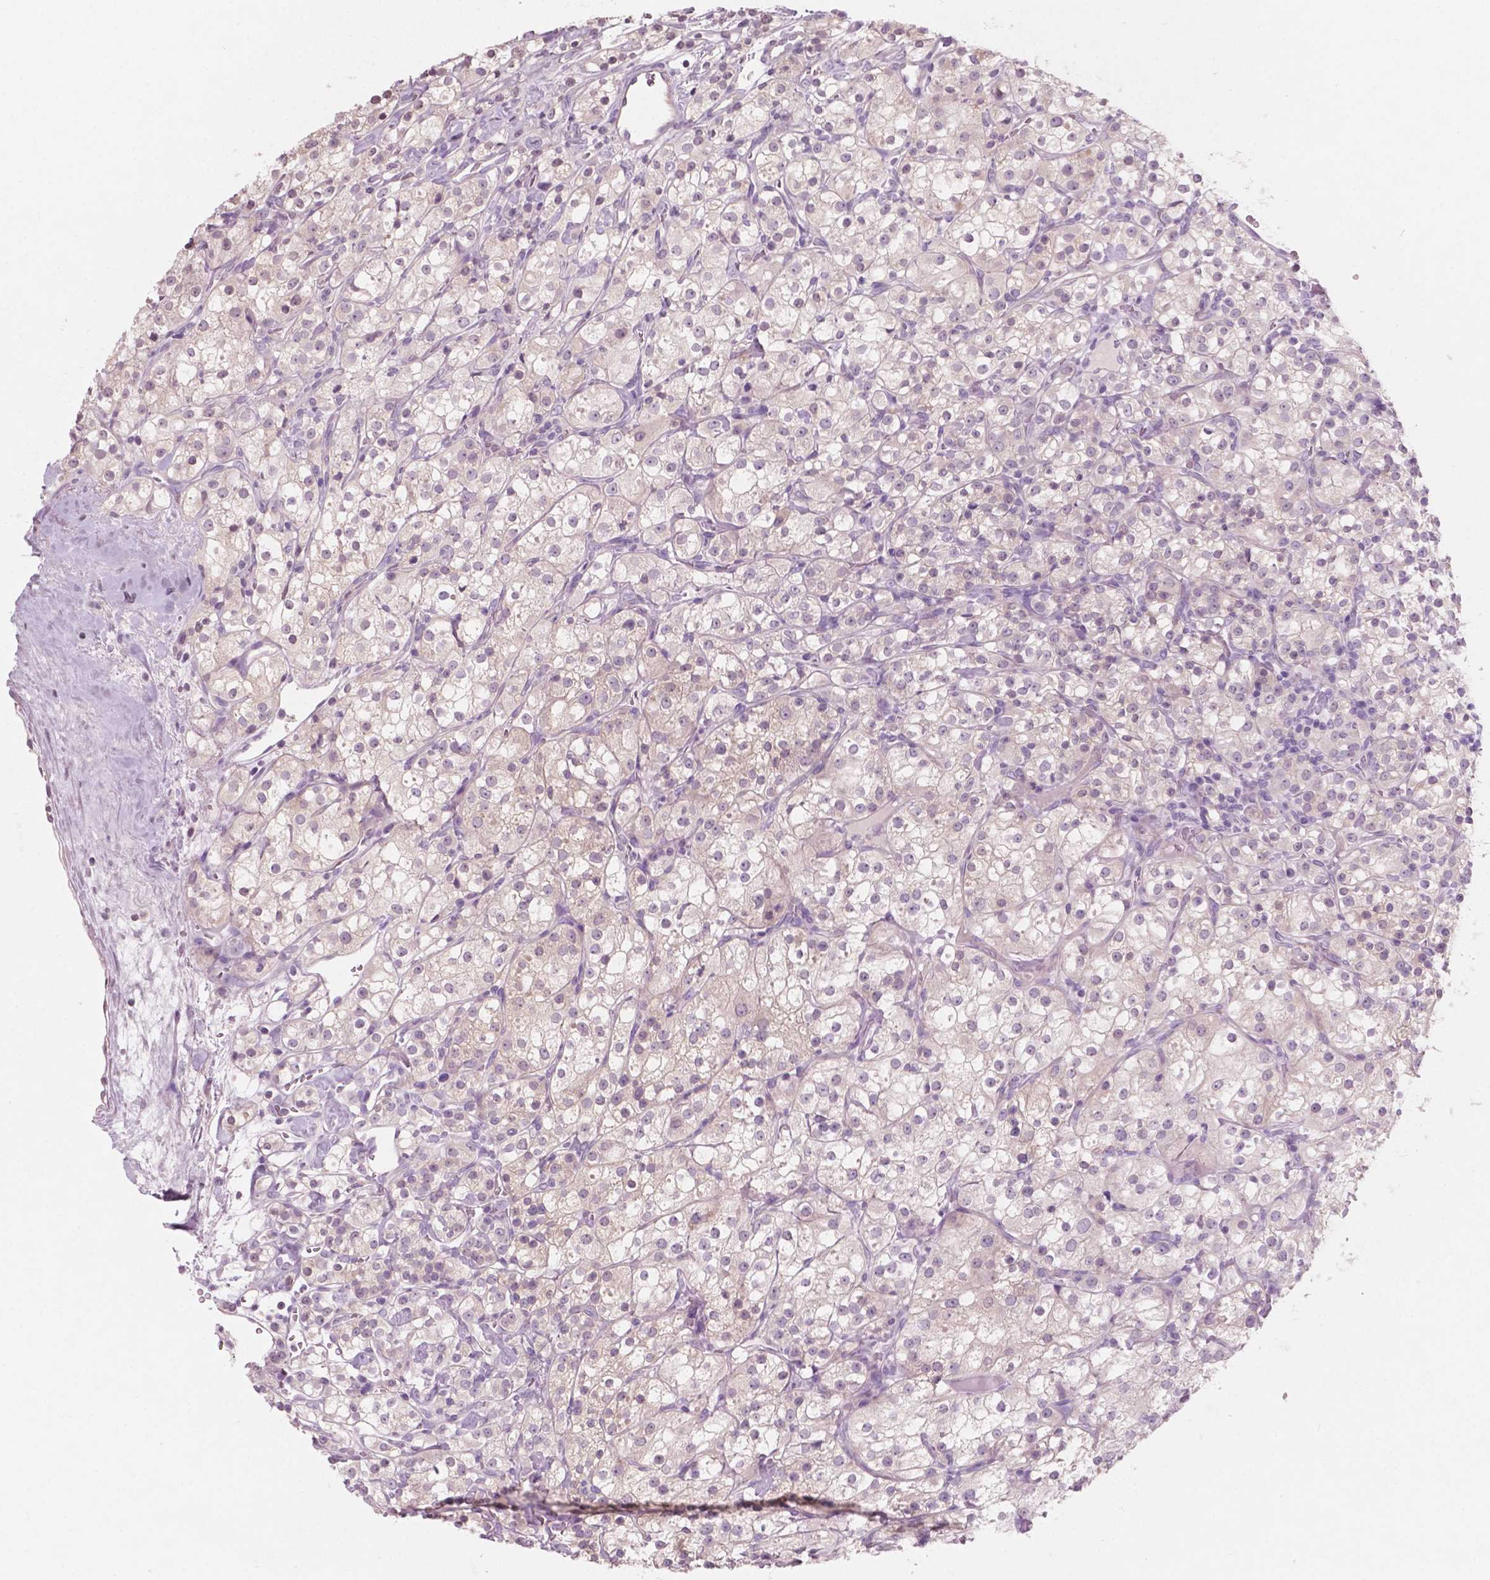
{"staining": {"intensity": "negative", "quantity": "none", "location": "none"}, "tissue": "renal cancer", "cell_type": "Tumor cells", "image_type": "cancer", "snomed": [{"axis": "morphology", "description": "Adenocarcinoma, NOS"}, {"axis": "topography", "description": "Kidney"}], "caption": "Human renal cancer stained for a protein using immunohistochemistry reveals no staining in tumor cells.", "gene": "AWAT1", "patient": {"sex": "male", "age": 77}}